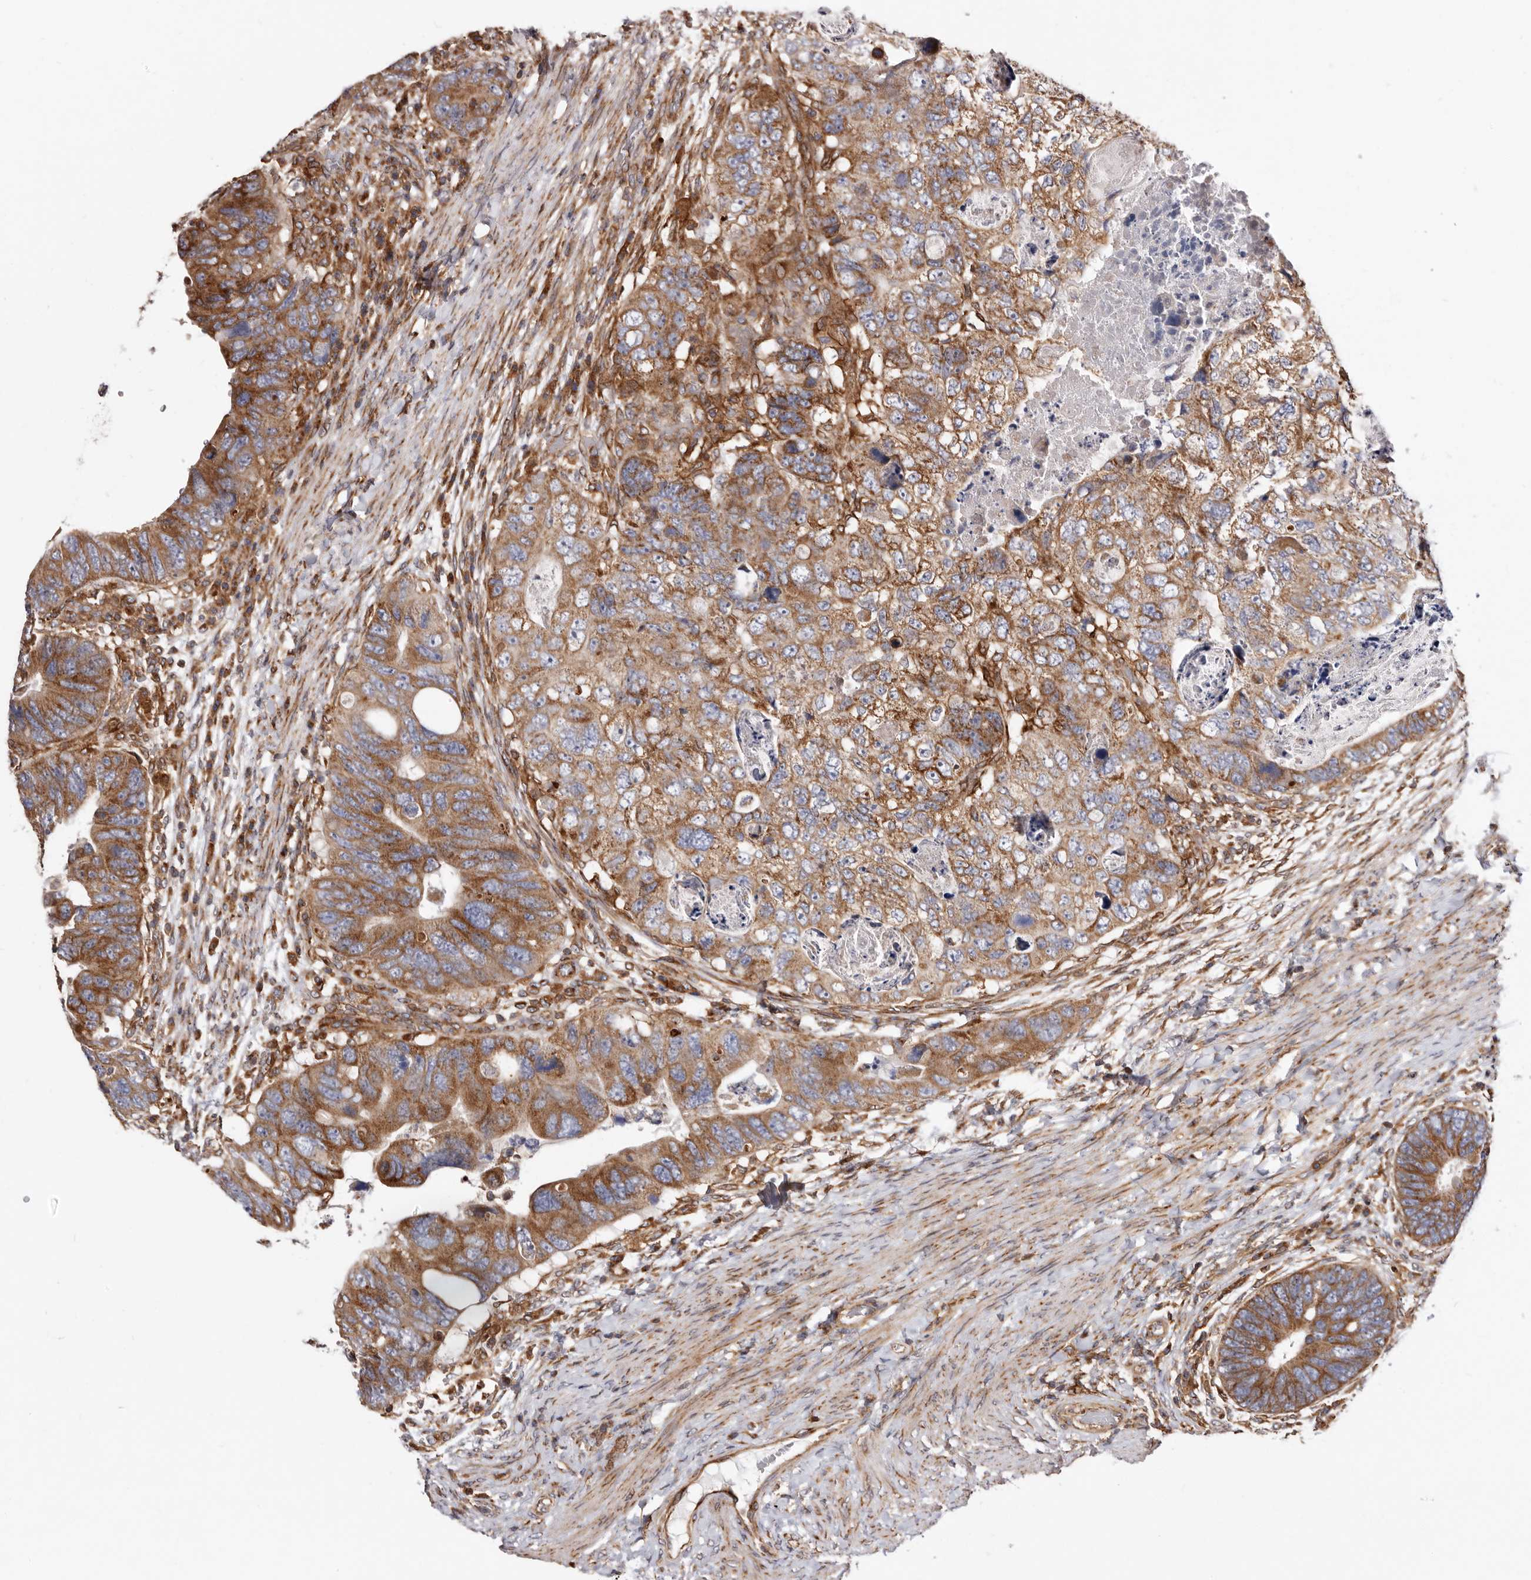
{"staining": {"intensity": "moderate", "quantity": ">75%", "location": "cytoplasmic/membranous"}, "tissue": "colorectal cancer", "cell_type": "Tumor cells", "image_type": "cancer", "snomed": [{"axis": "morphology", "description": "Adenocarcinoma, NOS"}, {"axis": "topography", "description": "Rectum"}], "caption": "Immunohistochemistry (DAB) staining of colorectal cancer (adenocarcinoma) exhibits moderate cytoplasmic/membranous protein staining in approximately >75% of tumor cells. (IHC, brightfield microscopy, high magnification).", "gene": "COQ8B", "patient": {"sex": "male", "age": 59}}